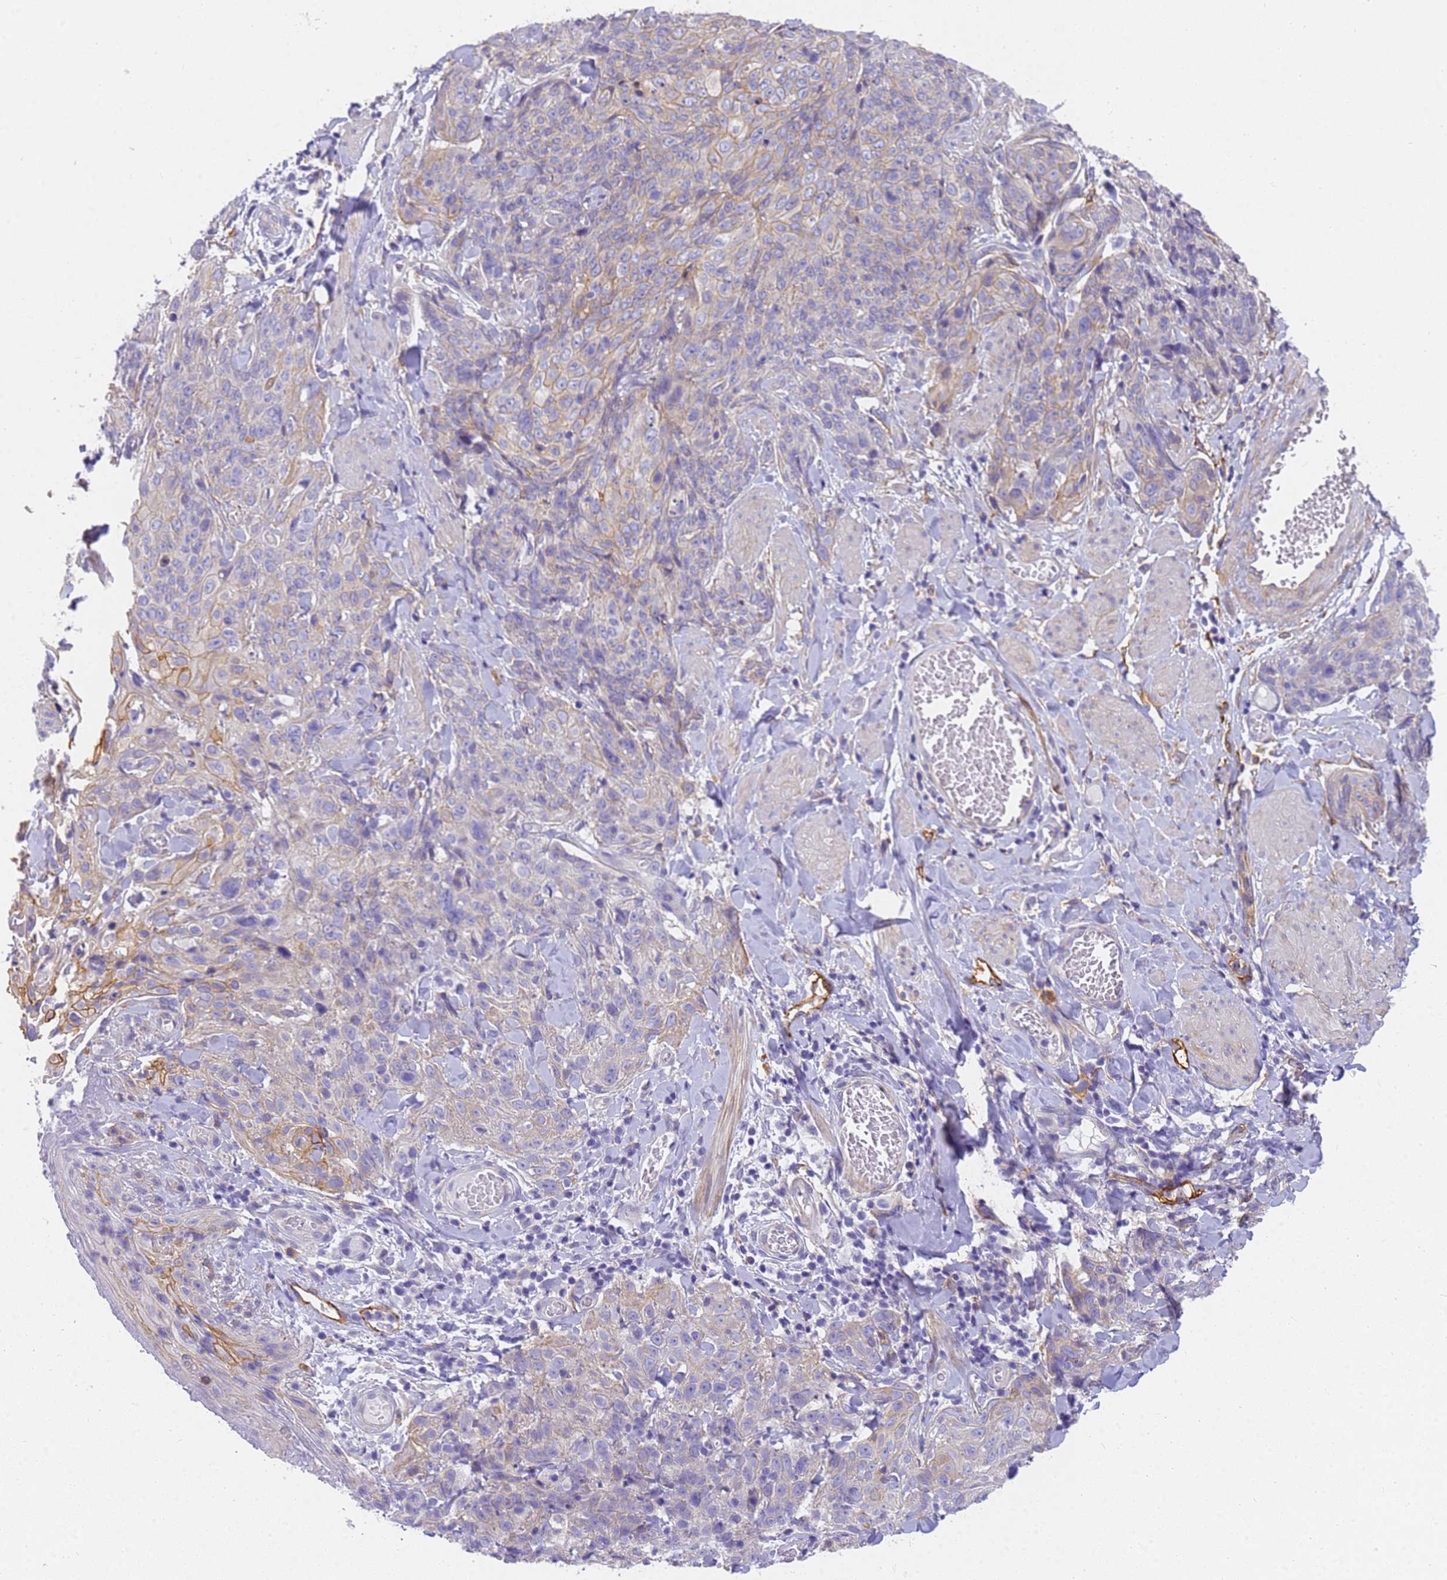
{"staining": {"intensity": "moderate", "quantity": "<25%", "location": "cytoplasmic/membranous"}, "tissue": "skin cancer", "cell_type": "Tumor cells", "image_type": "cancer", "snomed": [{"axis": "morphology", "description": "Squamous cell carcinoma, NOS"}, {"axis": "topography", "description": "Skin"}, {"axis": "topography", "description": "Vulva"}], "caption": "Immunohistochemical staining of human skin squamous cell carcinoma exhibits low levels of moderate cytoplasmic/membranous protein staining in approximately <25% of tumor cells.", "gene": "MVB12A", "patient": {"sex": "female", "age": 85}}